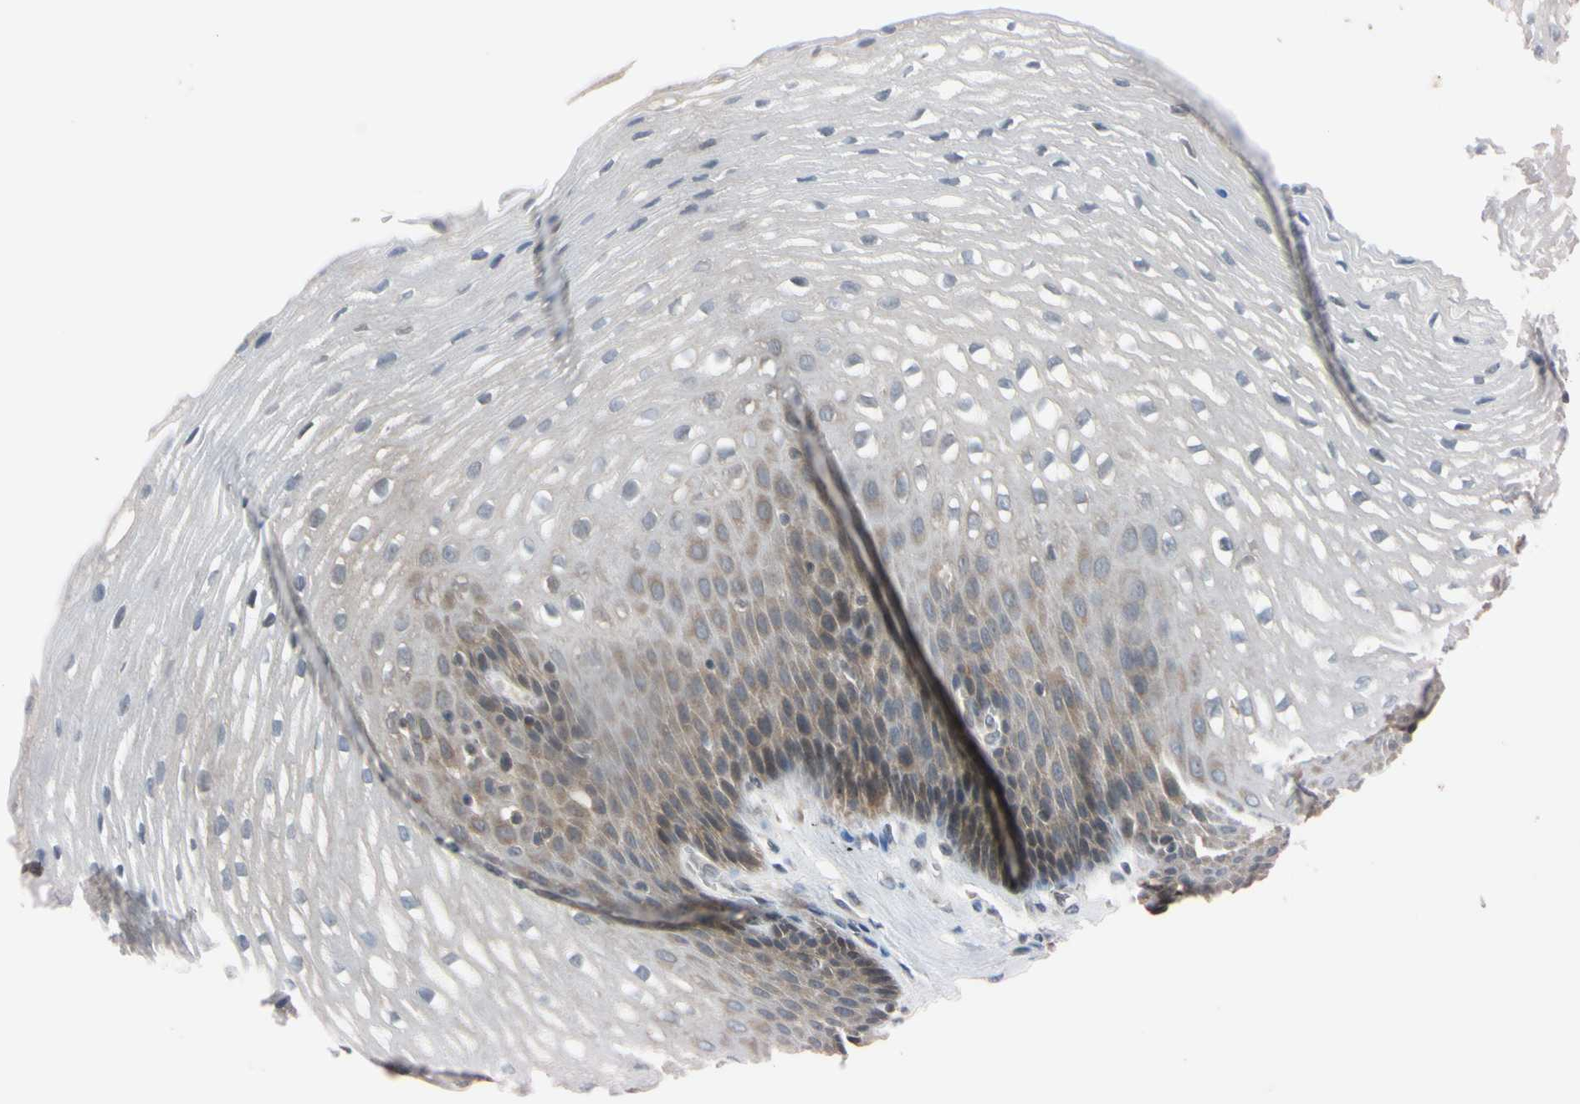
{"staining": {"intensity": "weak", "quantity": "25%-75%", "location": "cytoplasmic/membranous"}, "tissue": "esophagus", "cell_type": "Squamous epithelial cells", "image_type": "normal", "snomed": [{"axis": "morphology", "description": "Normal tissue, NOS"}, {"axis": "topography", "description": "Esophagus"}], "caption": "Esophagus stained with IHC shows weak cytoplasmic/membranous staining in about 25%-75% of squamous epithelial cells.", "gene": "UBE2I", "patient": {"sex": "male", "age": 48}}